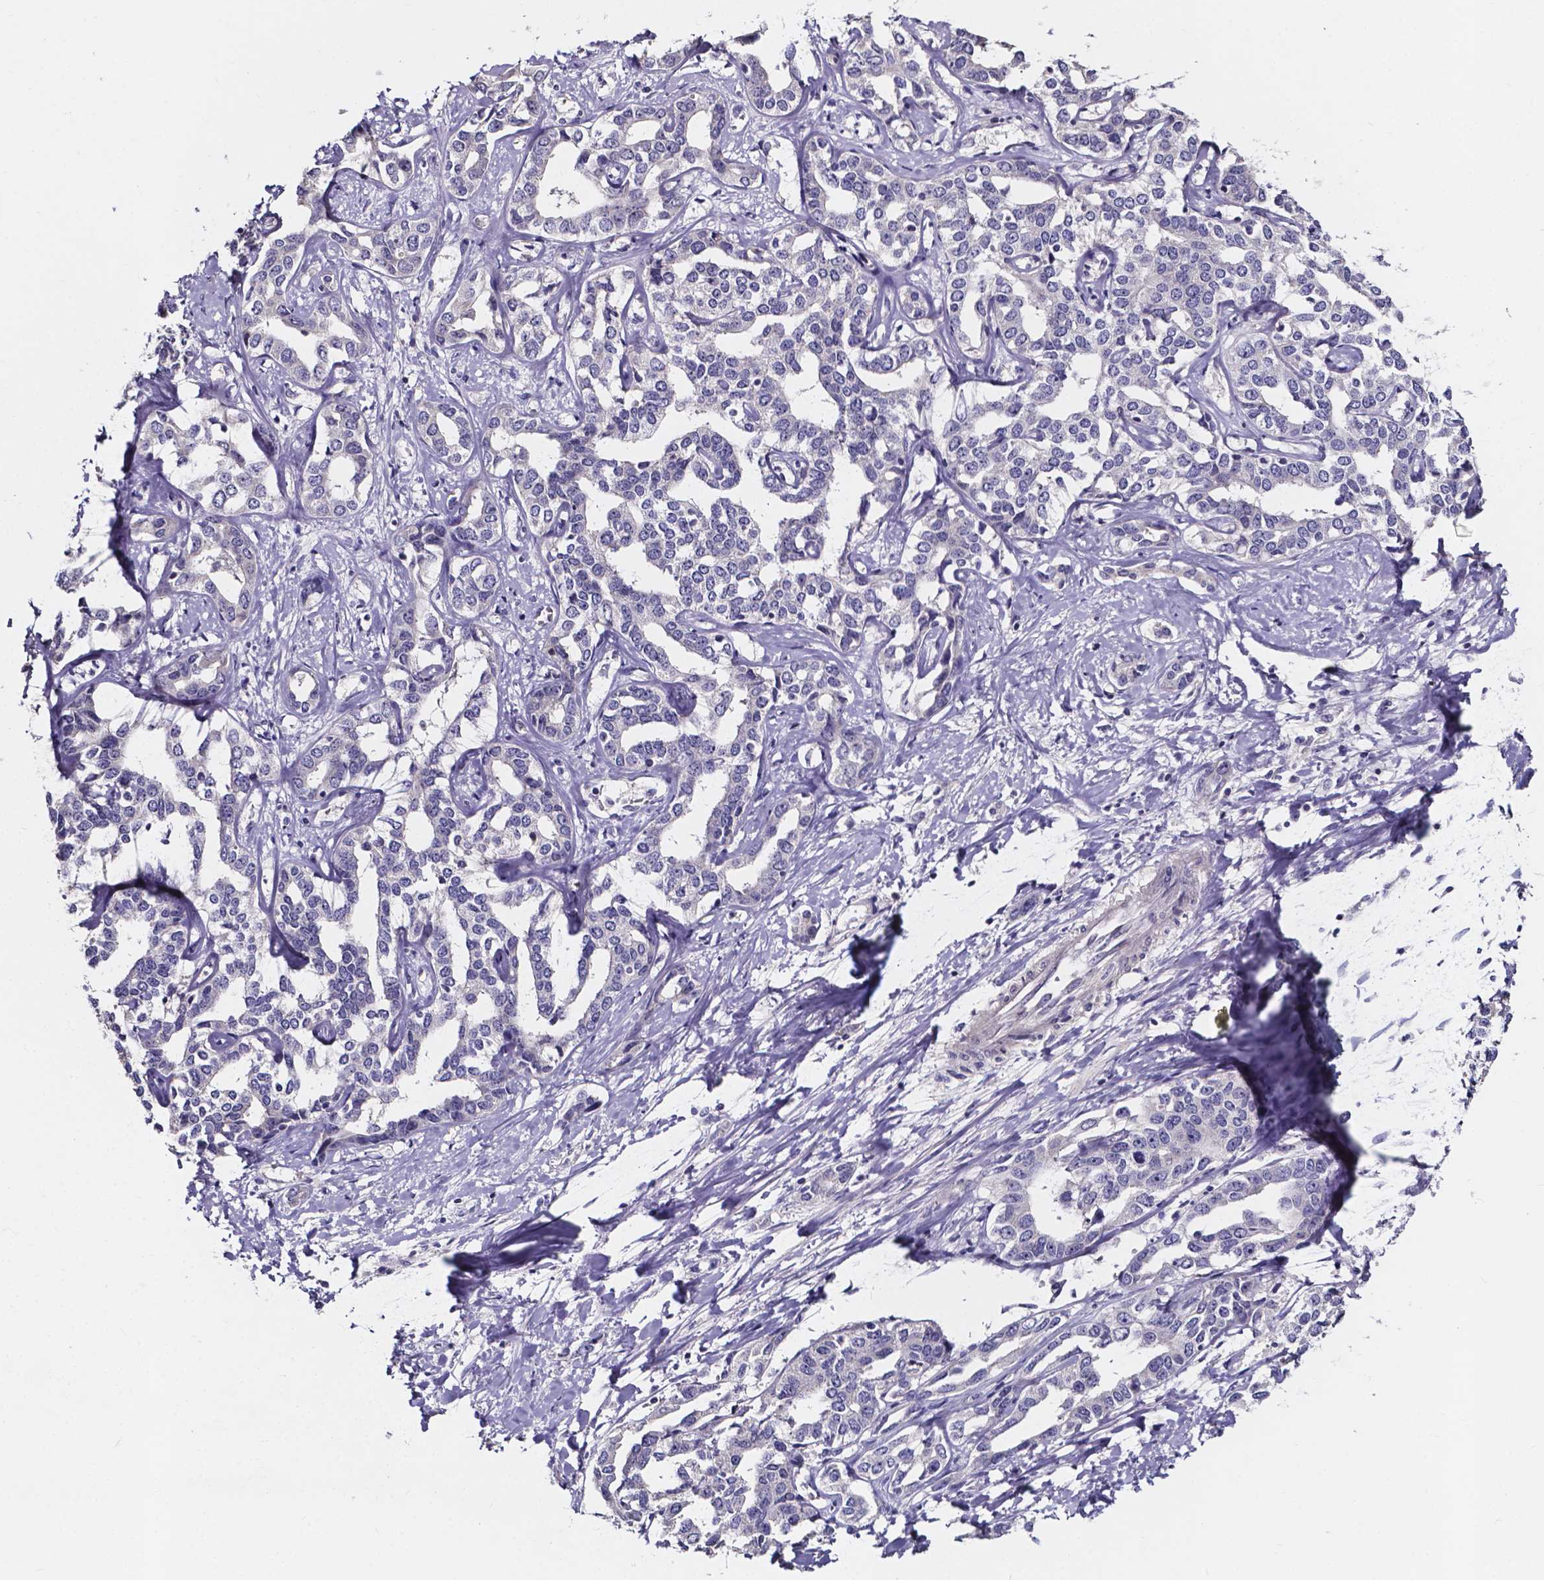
{"staining": {"intensity": "negative", "quantity": "none", "location": "none"}, "tissue": "liver cancer", "cell_type": "Tumor cells", "image_type": "cancer", "snomed": [{"axis": "morphology", "description": "Cholangiocarcinoma"}, {"axis": "topography", "description": "Liver"}], "caption": "High power microscopy micrograph of an immunohistochemistry (IHC) image of liver cancer, revealing no significant positivity in tumor cells. (Stains: DAB IHC with hematoxylin counter stain, Microscopy: brightfield microscopy at high magnification).", "gene": "THEMIS", "patient": {"sex": "male", "age": 59}}